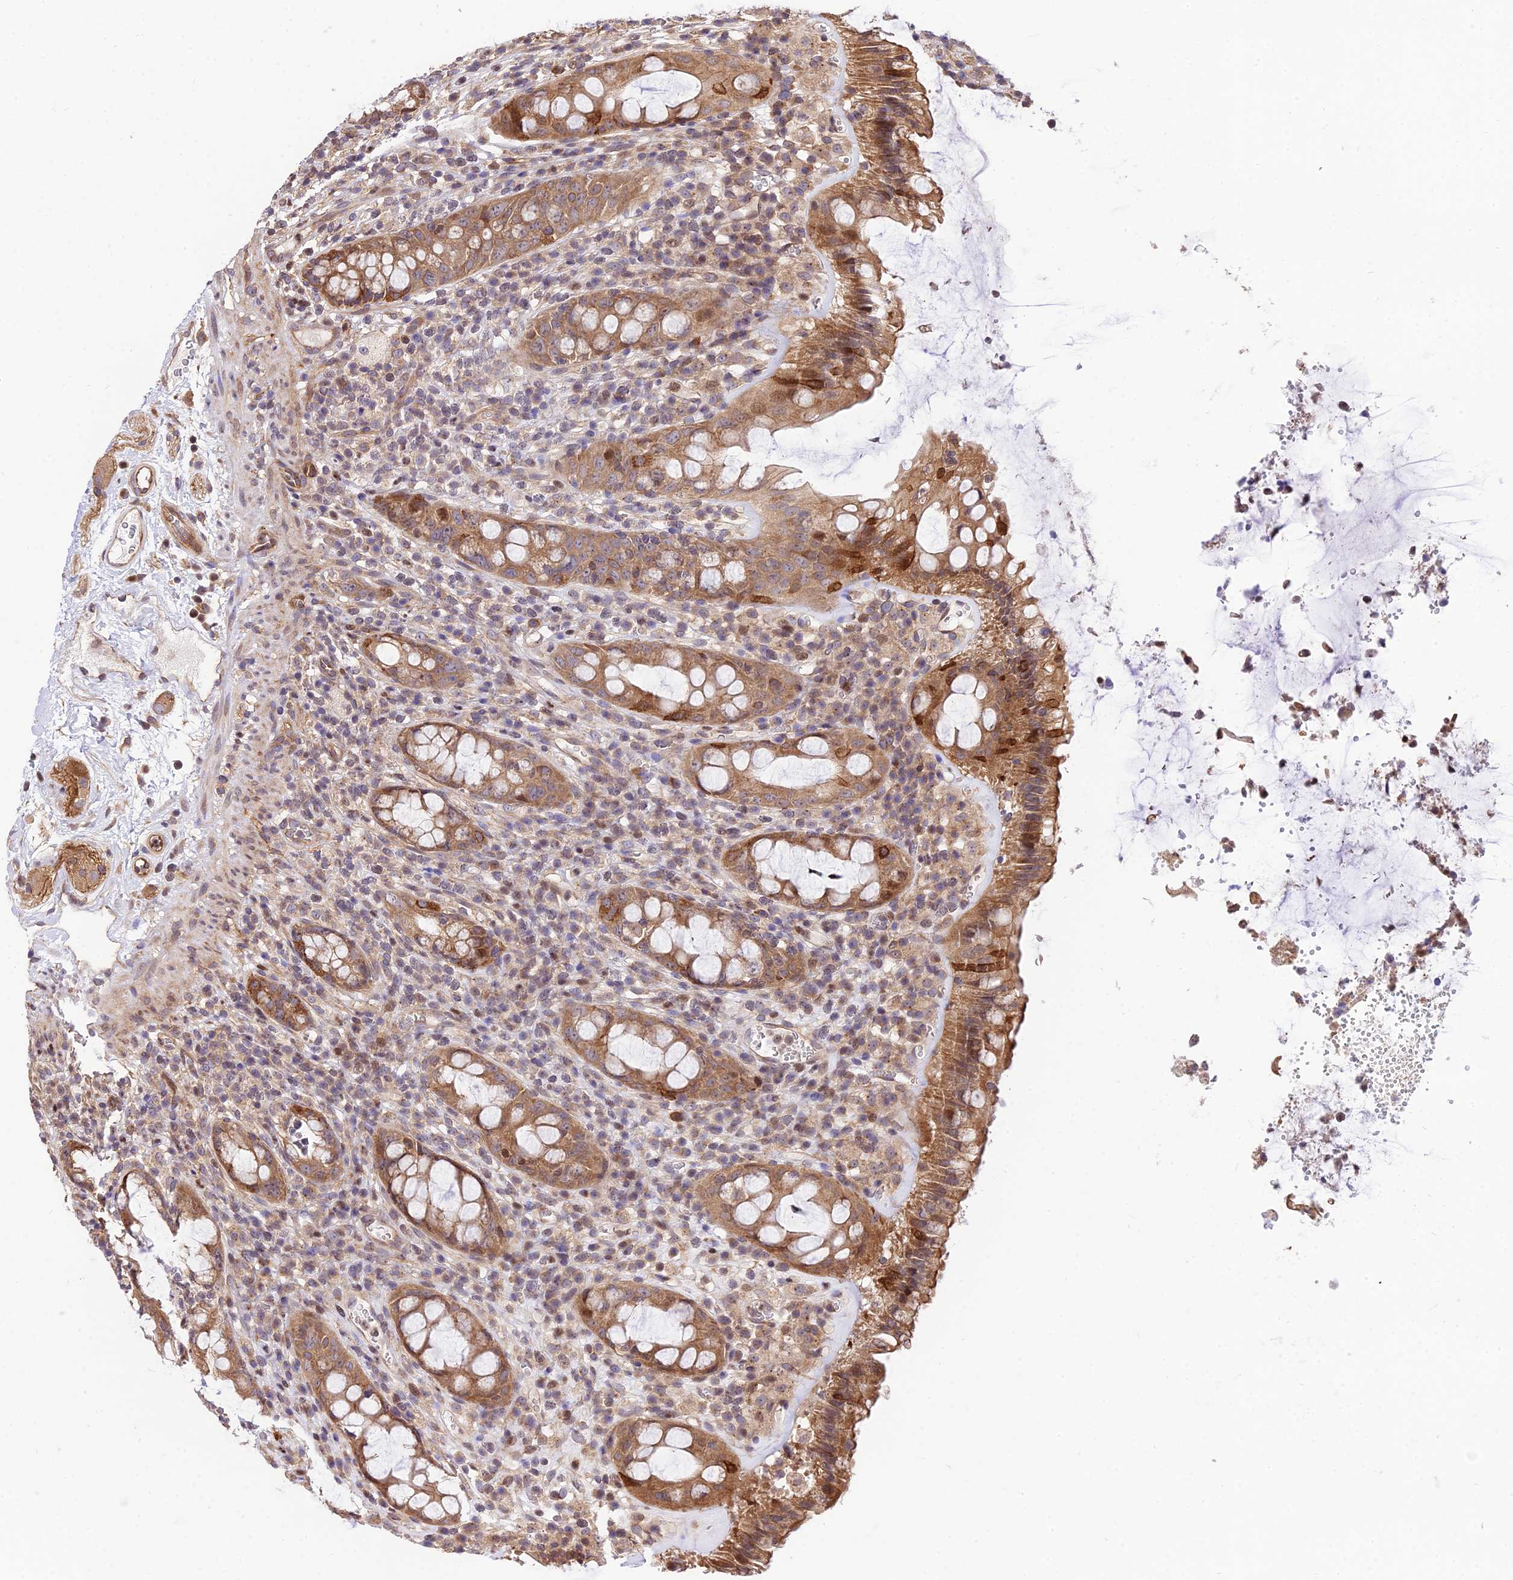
{"staining": {"intensity": "moderate", "quantity": ">75%", "location": "cytoplasmic/membranous"}, "tissue": "rectum", "cell_type": "Glandular cells", "image_type": "normal", "snomed": [{"axis": "morphology", "description": "Normal tissue, NOS"}, {"axis": "topography", "description": "Rectum"}], "caption": "Normal rectum demonstrates moderate cytoplasmic/membranous expression in about >75% of glandular cells, visualized by immunohistochemistry.", "gene": "SMG6", "patient": {"sex": "female", "age": 57}}